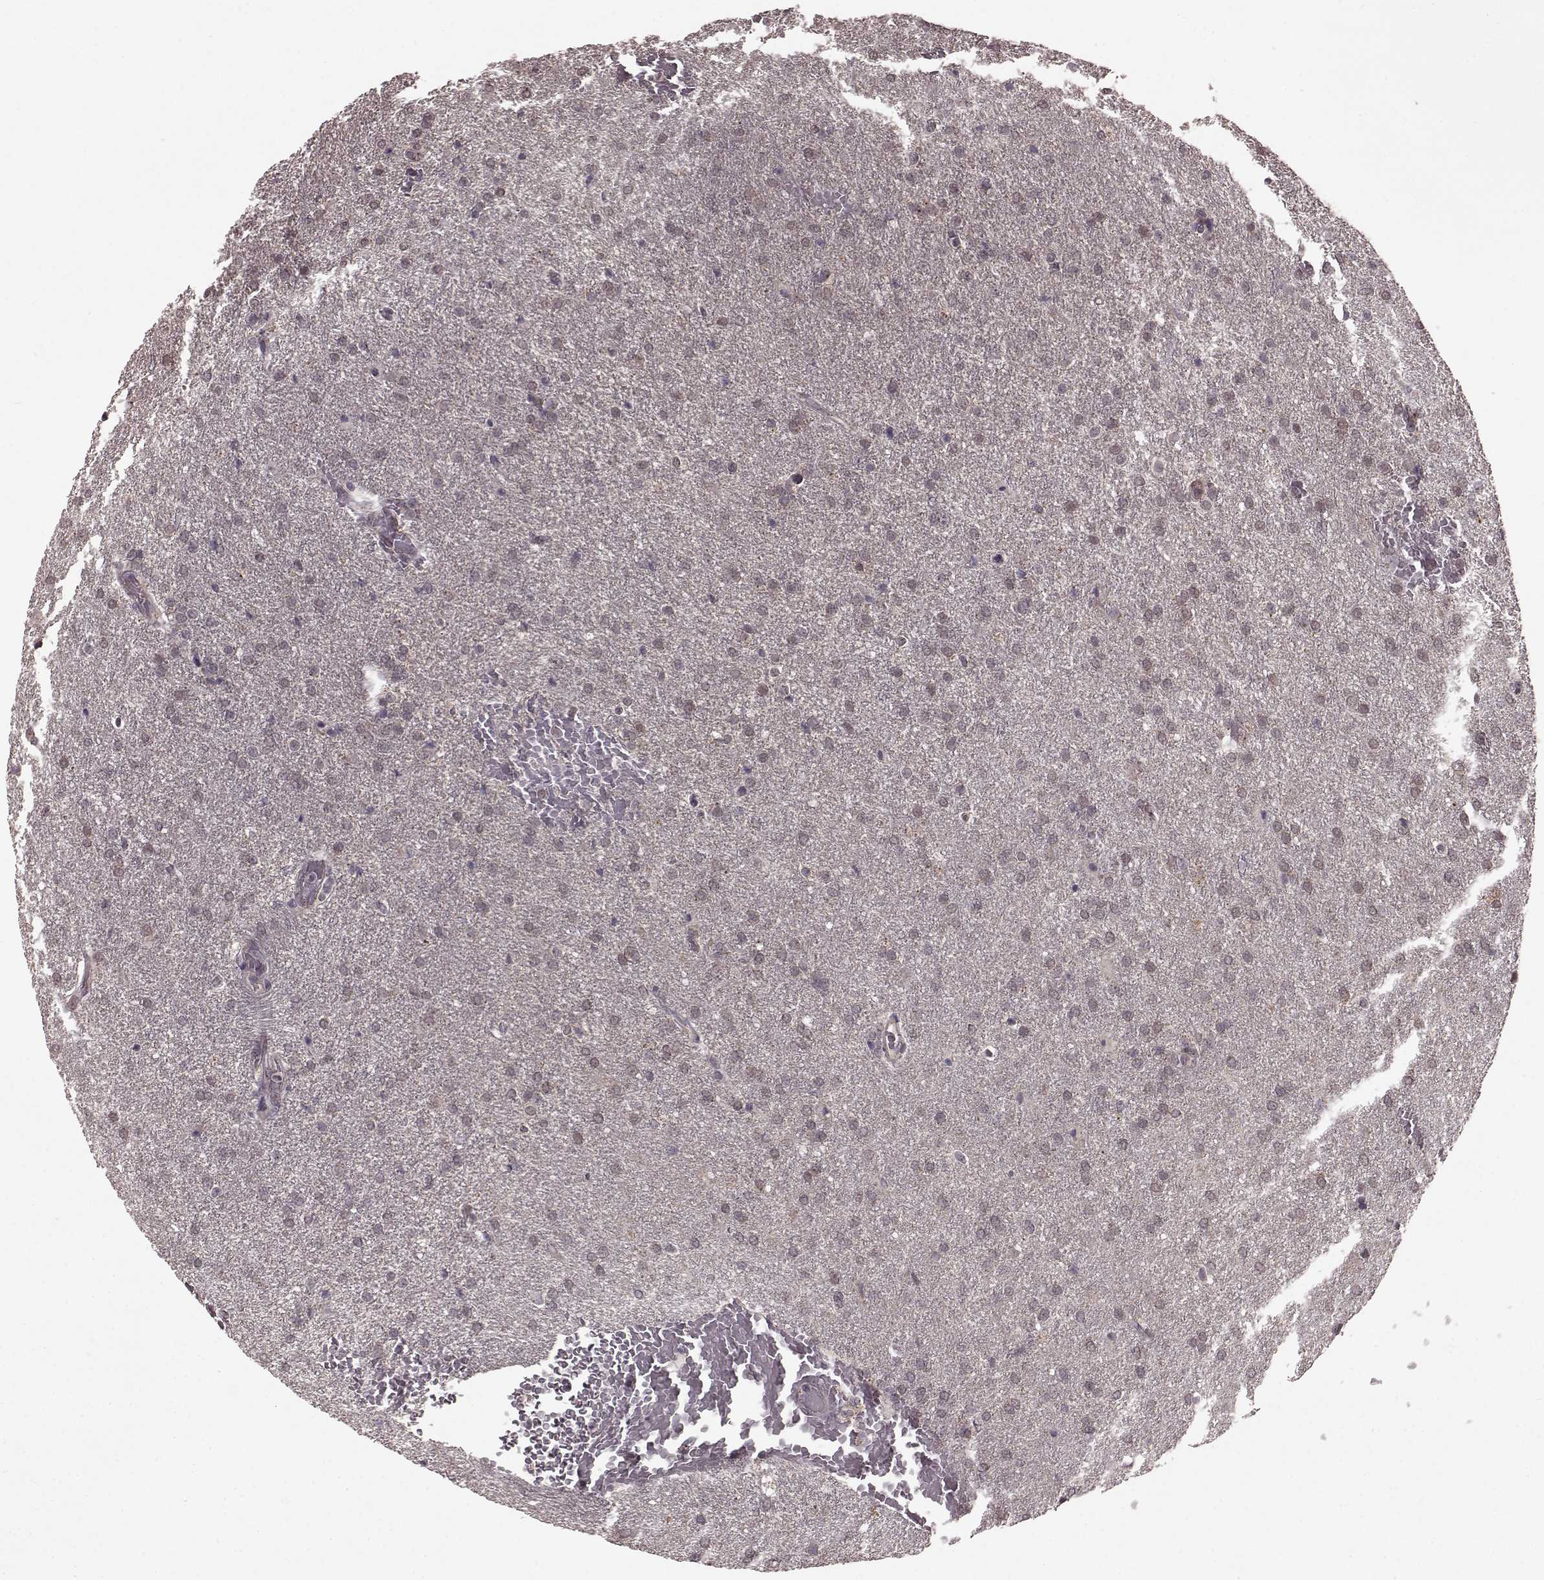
{"staining": {"intensity": "negative", "quantity": "none", "location": "none"}, "tissue": "glioma", "cell_type": "Tumor cells", "image_type": "cancer", "snomed": [{"axis": "morphology", "description": "Glioma, malignant, High grade"}, {"axis": "topography", "description": "Brain"}], "caption": "Immunohistochemical staining of glioma demonstrates no significant expression in tumor cells.", "gene": "GSS", "patient": {"sex": "male", "age": 68}}